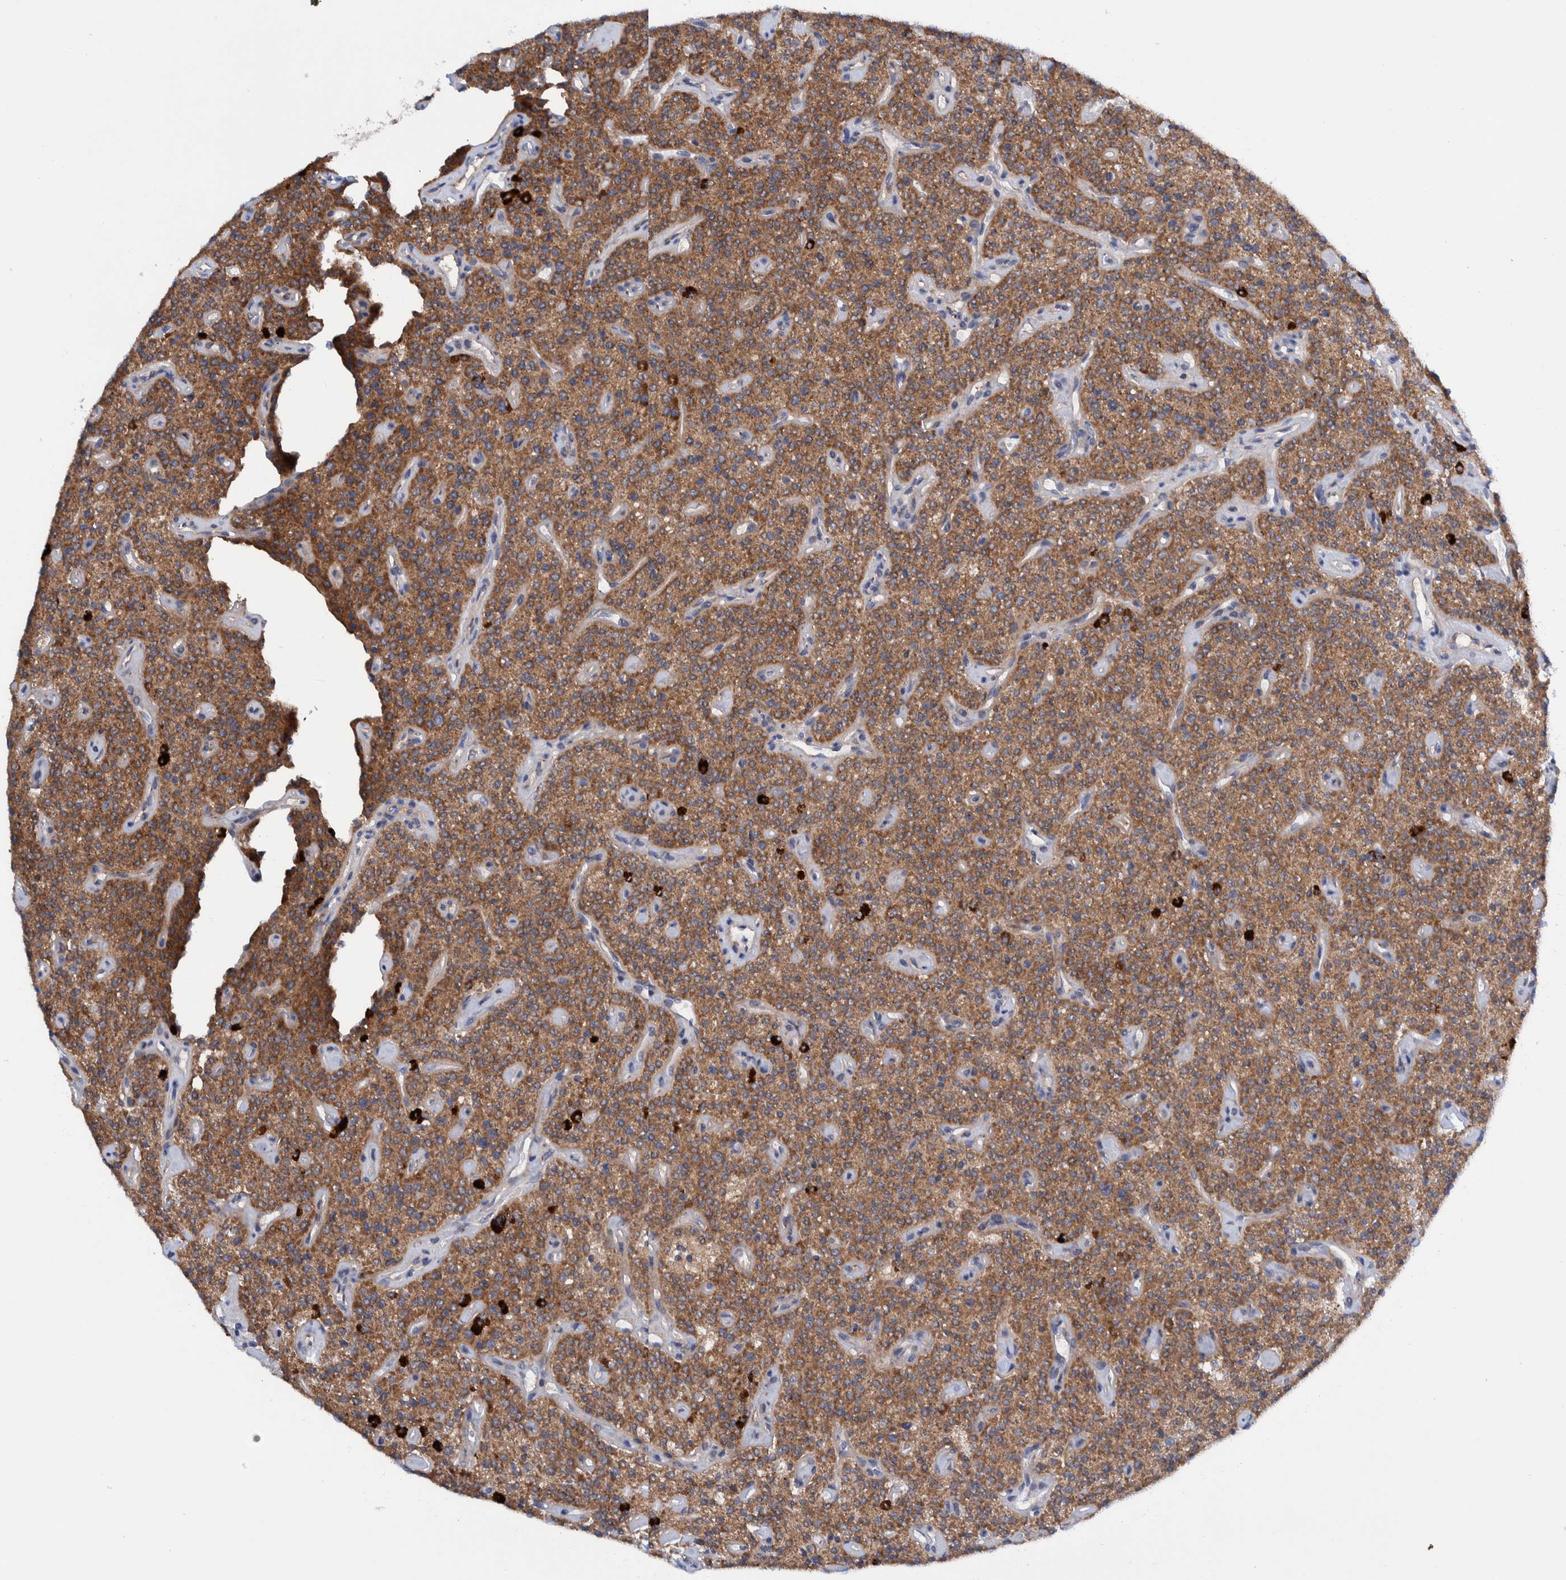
{"staining": {"intensity": "moderate", "quantity": ">75%", "location": "cytoplasmic/membranous"}, "tissue": "parathyroid gland", "cell_type": "Glandular cells", "image_type": "normal", "snomed": [{"axis": "morphology", "description": "Normal tissue, NOS"}, {"axis": "topography", "description": "Parathyroid gland"}], "caption": "Moderate cytoplasmic/membranous staining for a protein is present in about >75% of glandular cells of benign parathyroid gland using IHC.", "gene": "TRIM58", "patient": {"sex": "male", "age": 46}}